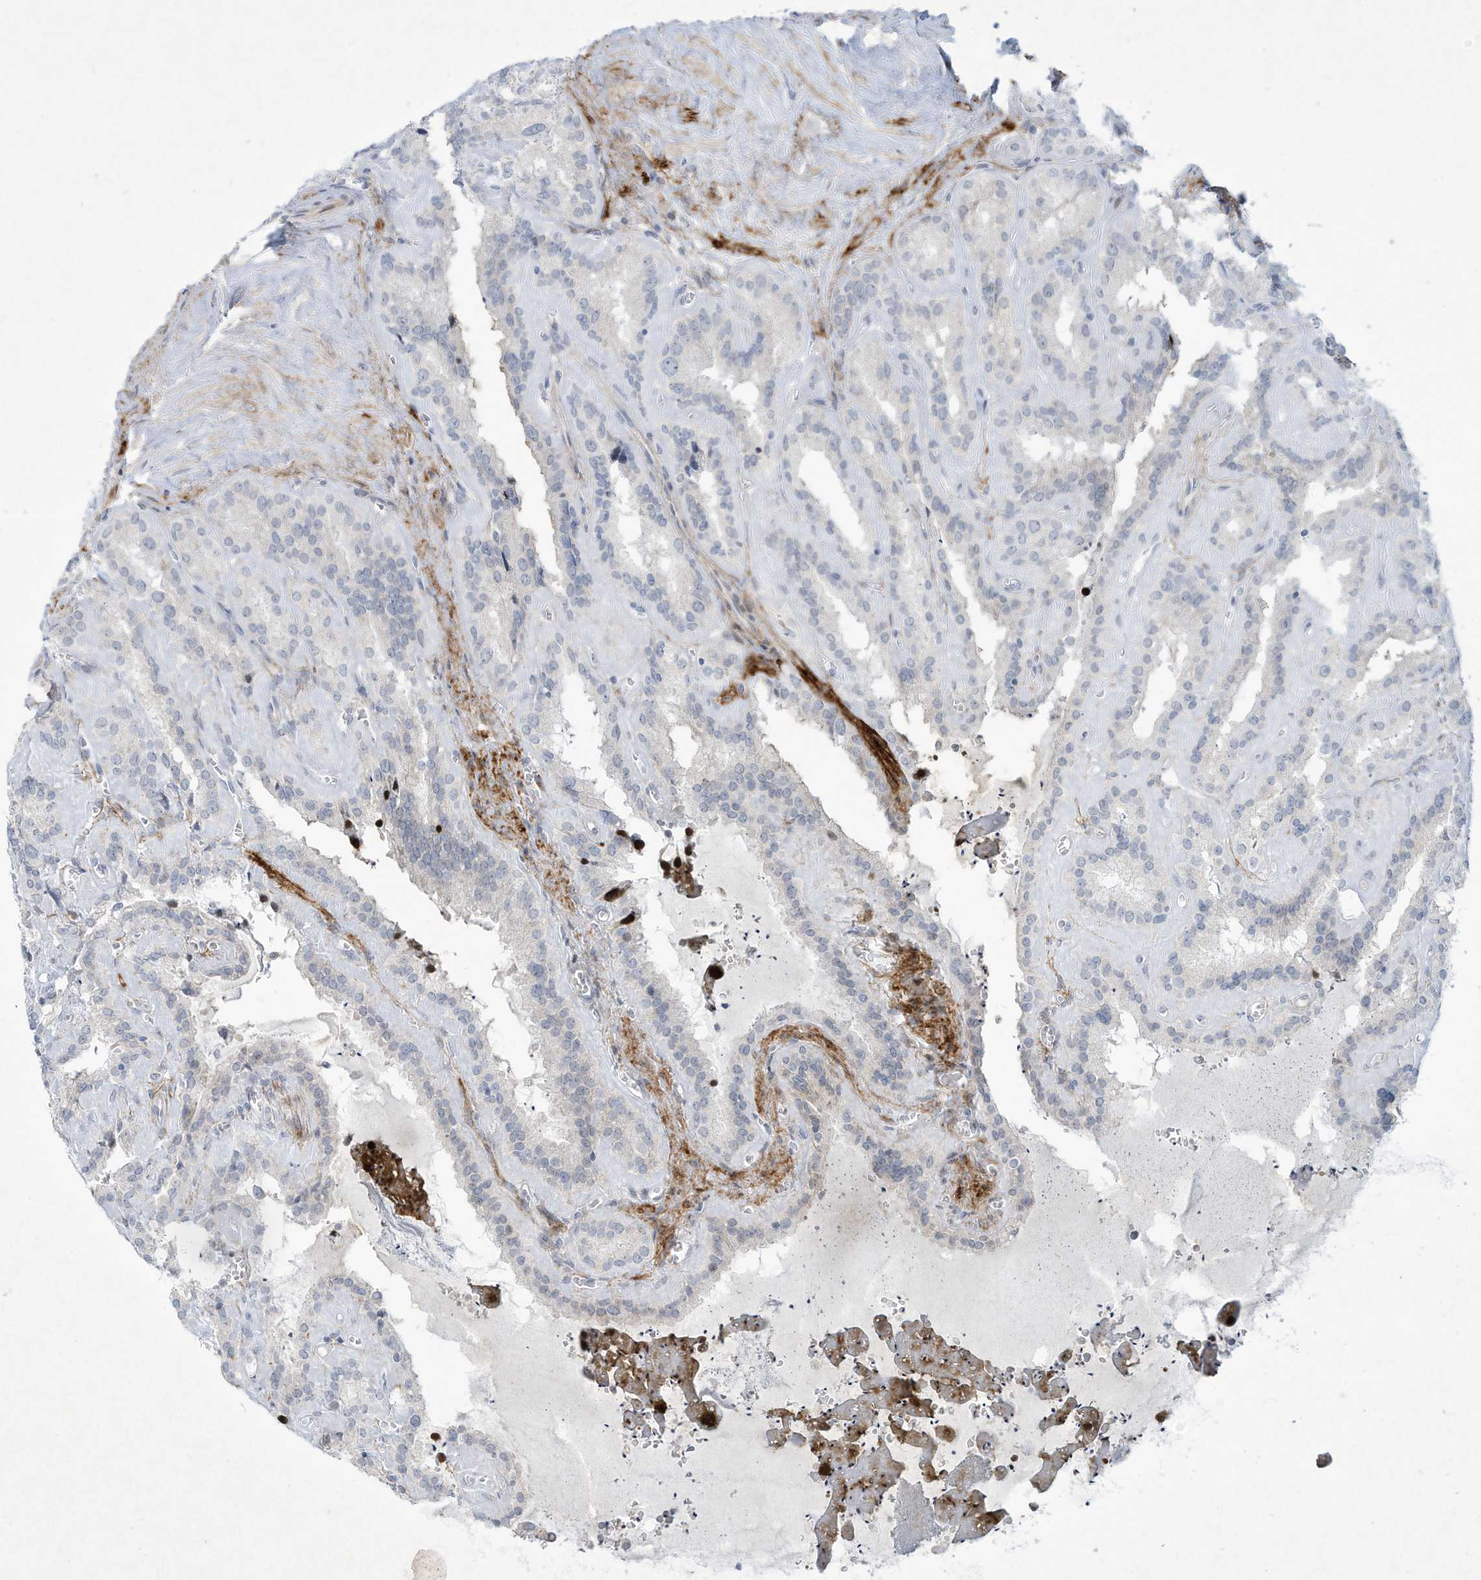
{"staining": {"intensity": "negative", "quantity": "none", "location": "none"}, "tissue": "seminal vesicle", "cell_type": "Glandular cells", "image_type": "normal", "snomed": [{"axis": "morphology", "description": "Normal tissue, NOS"}, {"axis": "topography", "description": "Prostate"}, {"axis": "topography", "description": "Seminal veicle"}], "caption": "This is an immunohistochemistry histopathology image of benign human seminal vesicle. There is no positivity in glandular cells.", "gene": "PAX6", "patient": {"sex": "male", "age": 59}}